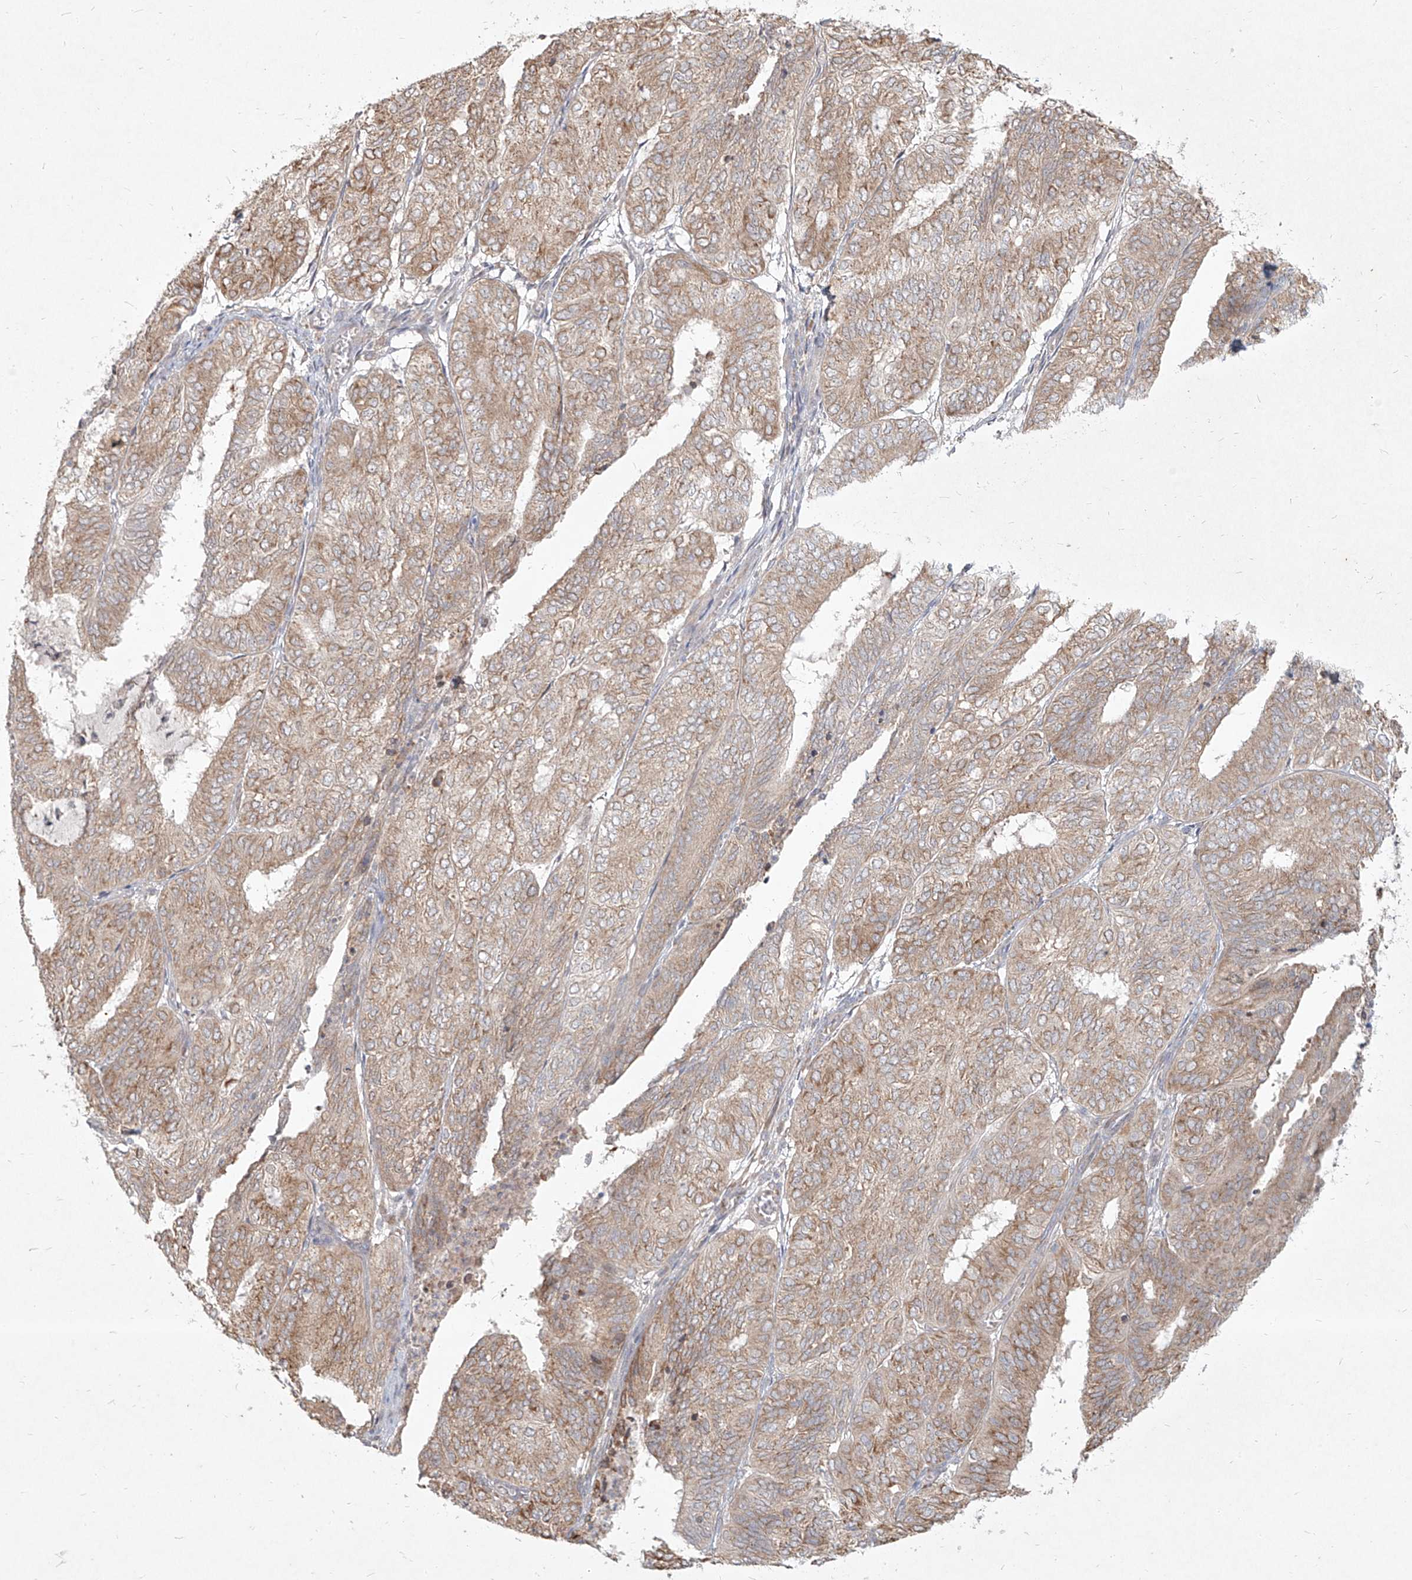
{"staining": {"intensity": "weak", "quantity": "25%-75%", "location": "cytoplasmic/membranous"}, "tissue": "endometrial cancer", "cell_type": "Tumor cells", "image_type": "cancer", "snomed": [{"axis": "morphology", "description": "Adenocarcinoma, NOS"}, {"axis": "topography", "description": "Uterus"}], "caption": "Endometrial cancer stained for a protein reveals weak cytoplasmic/membranous positivity in tumor cells.", "gene": "CD209", "patient": {"sex": "female", "age": 60}}